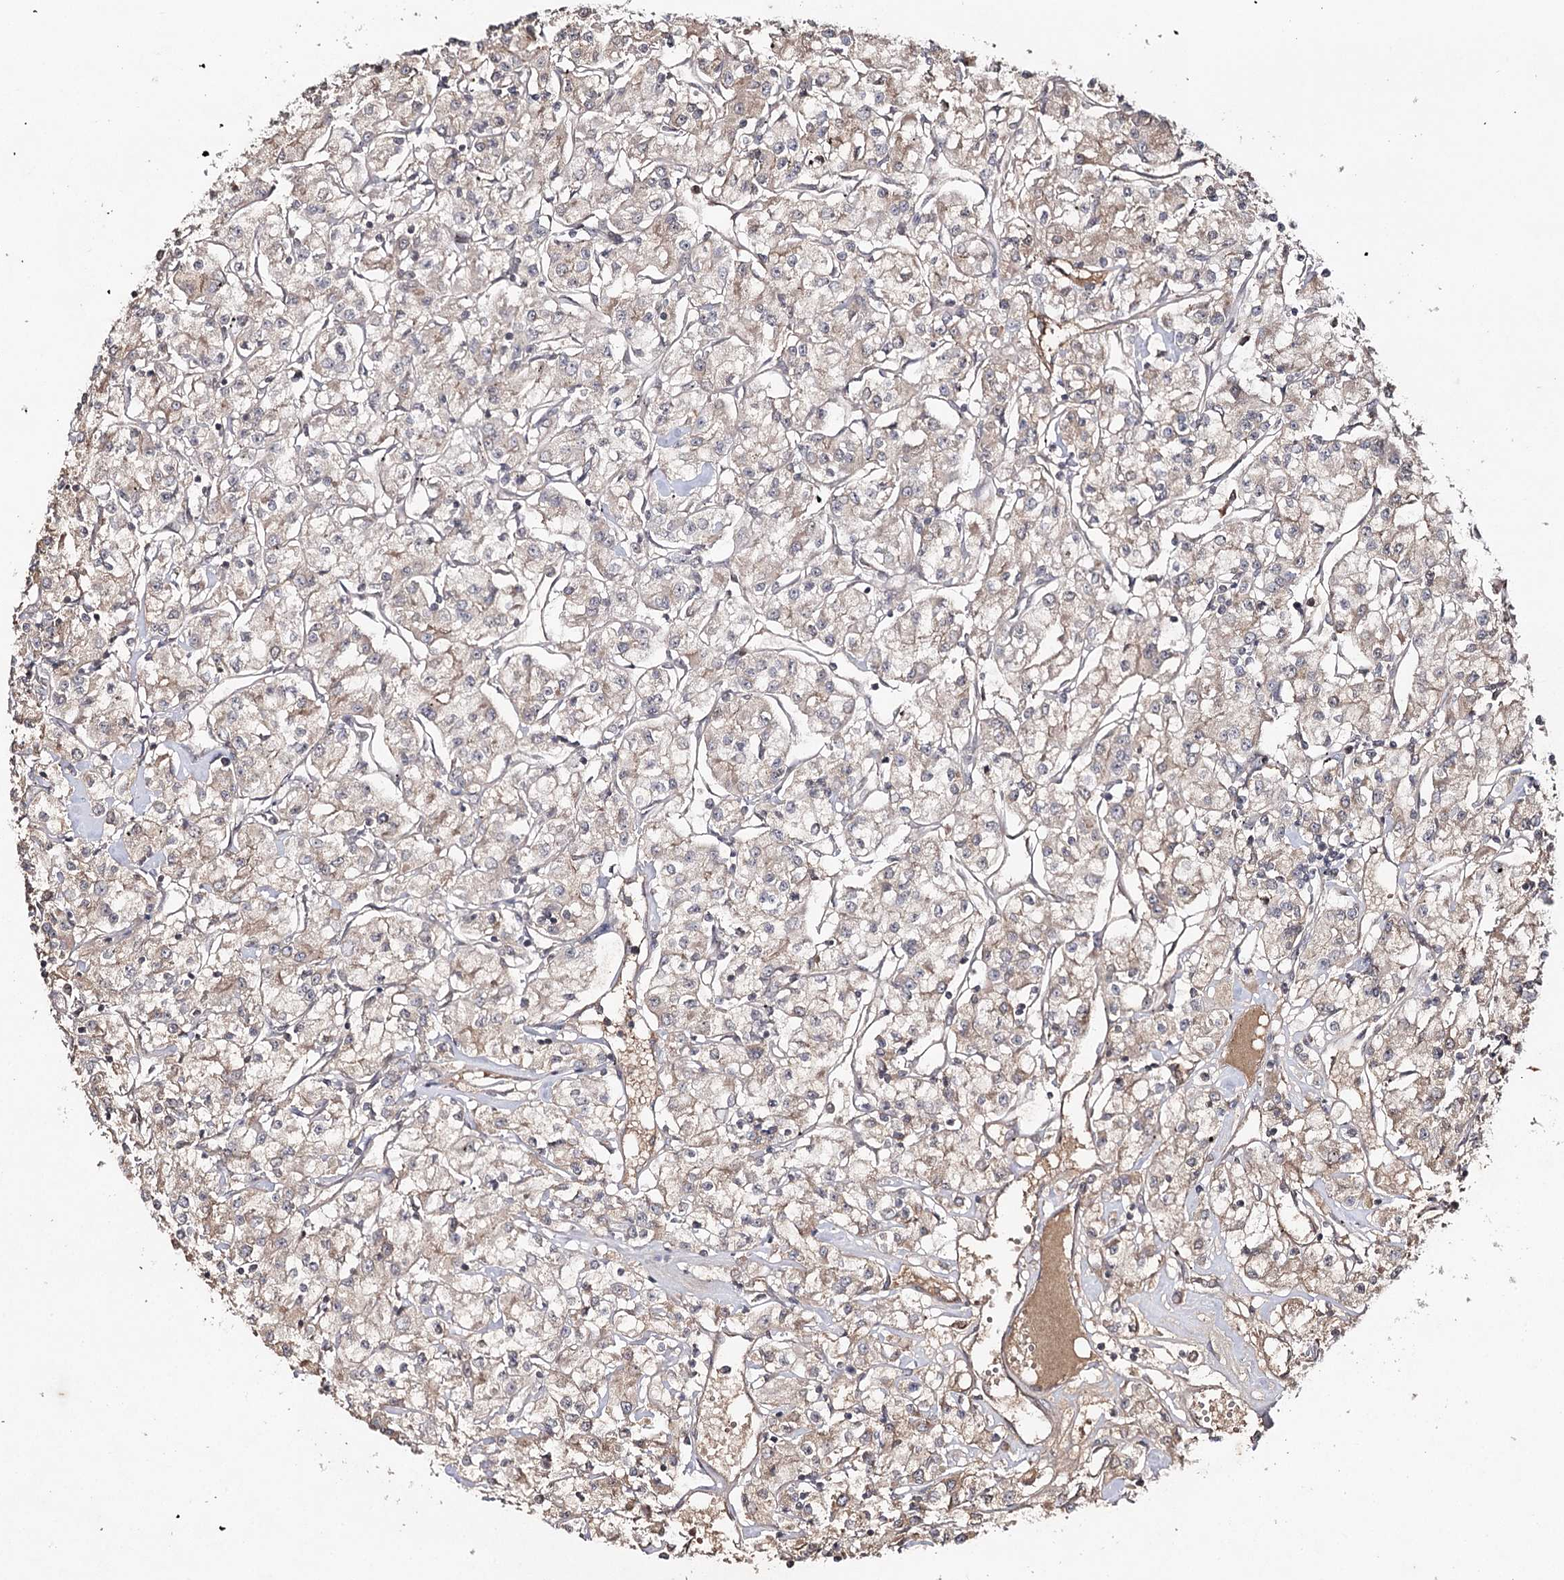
{"staining": {"intensity": "weak", "quantity": "25%-75%", "location": "cytoplasmic/membranous"}, "tissue": "renal cancer", "cell_type": "Tumor cells", "image_type": "cancer", "snomed": [{"axis": "morphology", "description": "Adenocarcinoma, NOS"}, {"axis": "topography", "description": "Kidney"}], "caption": "Immunohistochemical staining of human renal cancer exhibits weak cytoplasmic/membranous protein positivity in approximately 25%-75% of tumor cells. The staining was performed using DAB, with brown indicating positive protein expression. Nuclei are stained blue with hematoxylin.", "gene": "SYNGR3", "patient": {"sex": "female", "age": 59}}